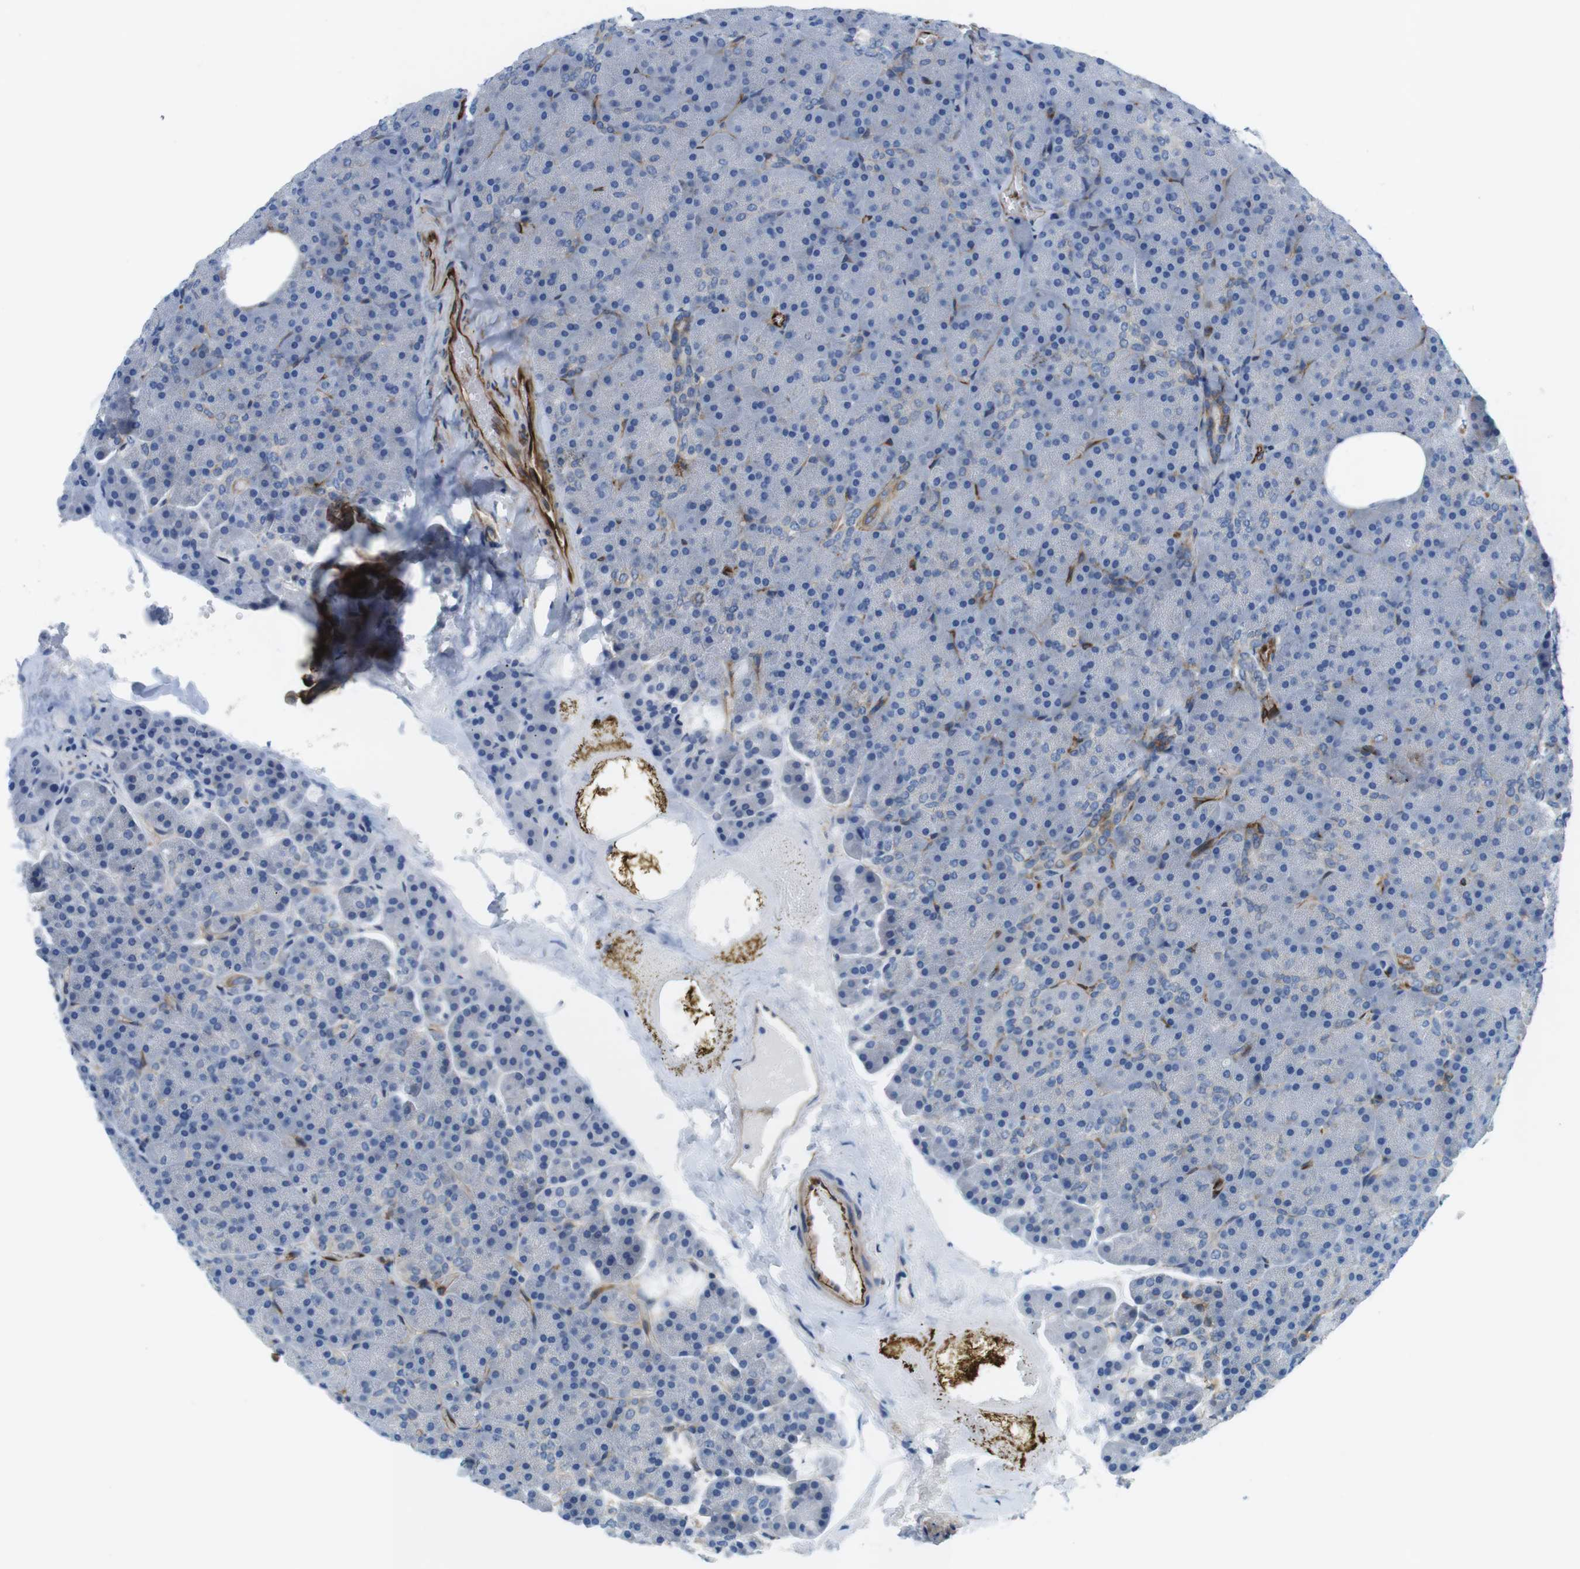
{"staining": {"intensity": "moderate", "quantity": "<25%", "location": "cytoplasmic/membranous"}, "tissue": "pancreas", "cell_type": "Exocrine glandular cells", "image_type": "normal", "snomed": [{"axis": "morphology", "description": "Normal tissue, NOS"}, {"axis": "topography", "description": "Pancreas"}], "caption": "An immunohistochemistry (IHC) micrograph of benign tissue is shown. Protein staining in brown highlights moderate cytoplasmic/membranous positivity in pancreas within exocrine glandular cells.", "gene": "EMP2", "patient": {"sex": "female", "age": 35}}